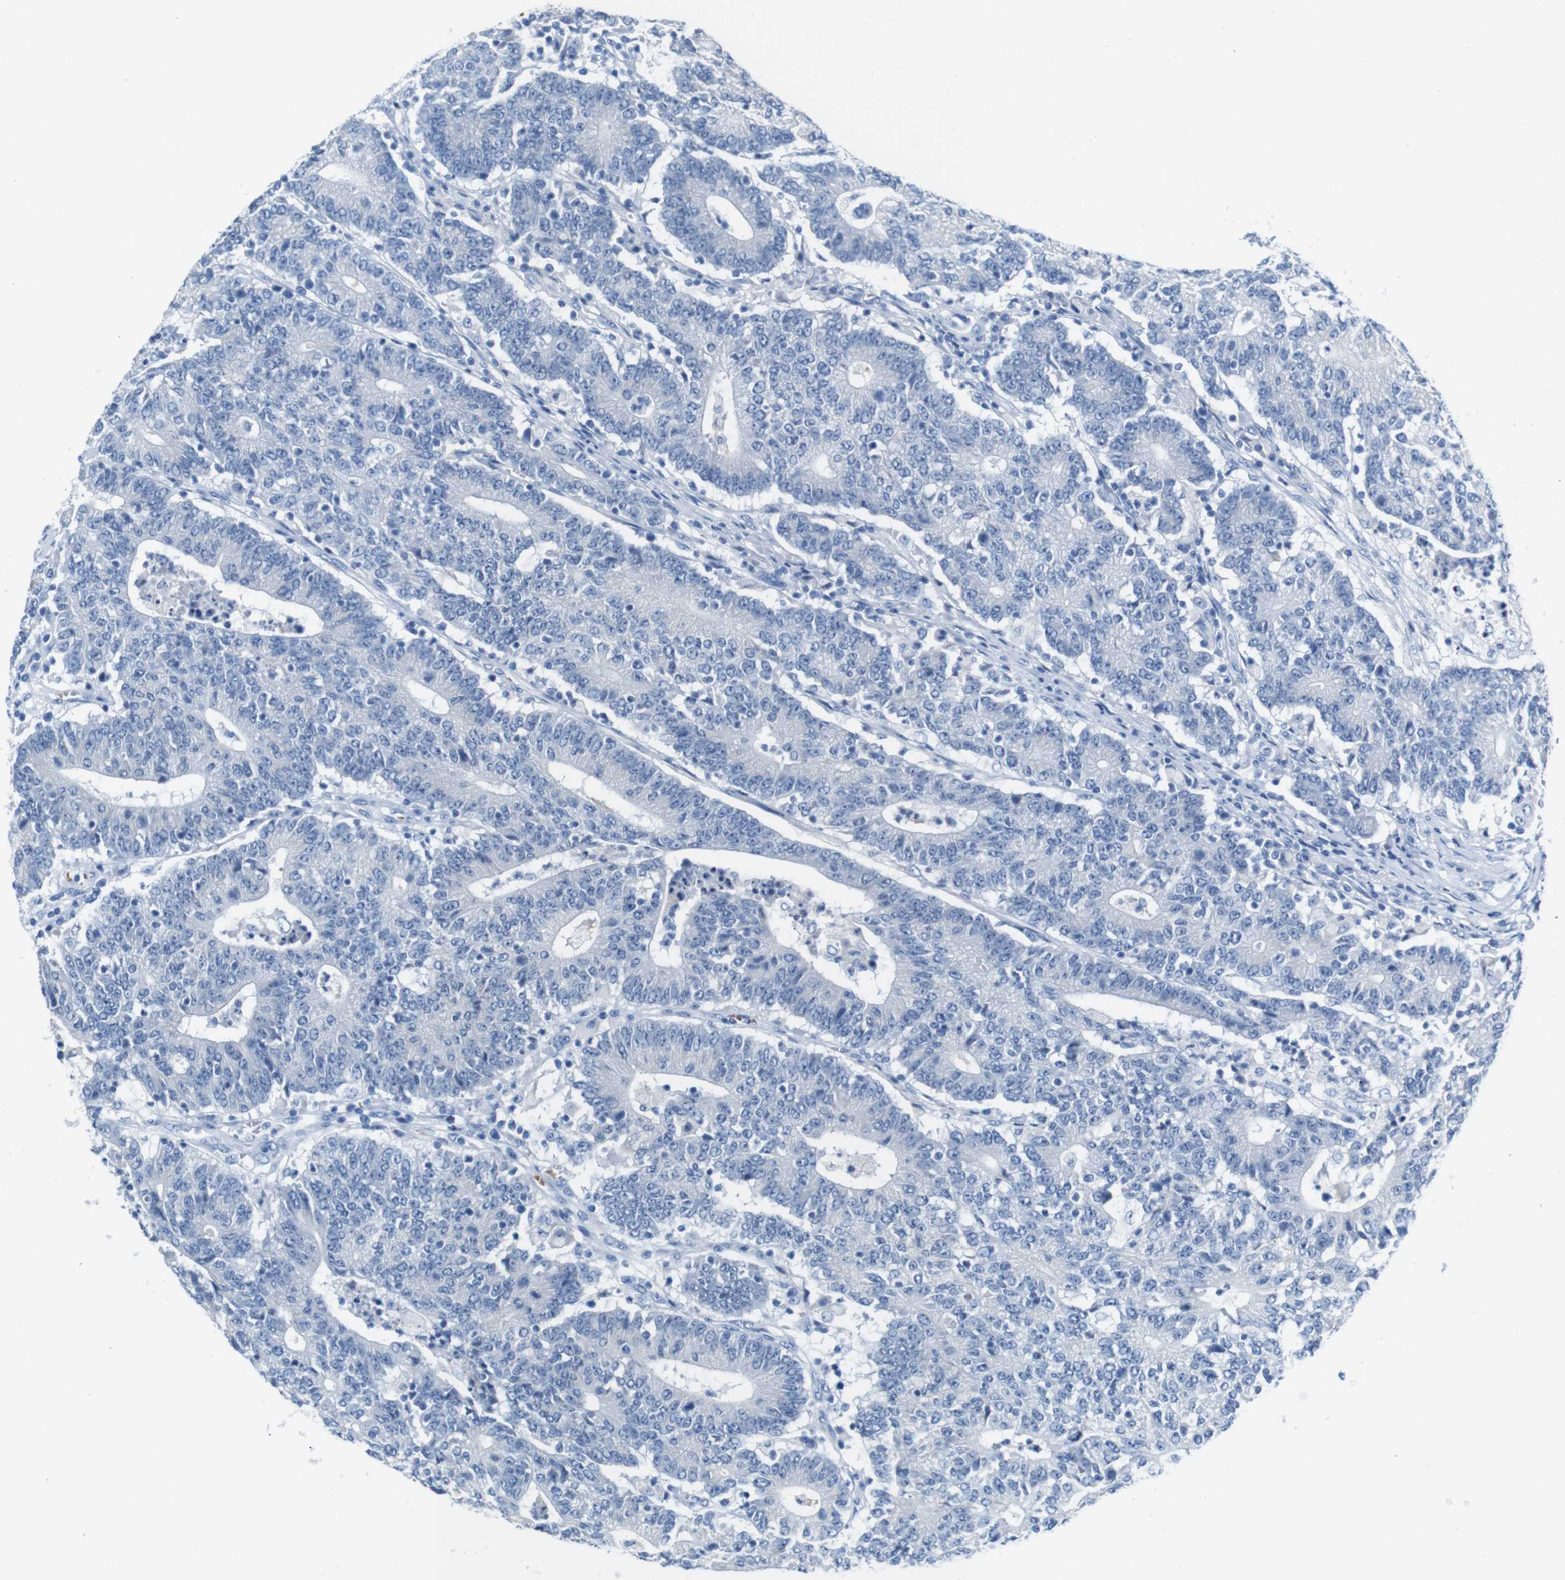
{"staining": {"intensity": "negative", "quantity": "none", "location": "none"}, "tissue": "colorectal cancer", "cell_type": "Tumor cells", "image_type": "cancer", "snomed": [{"axis": "morphology", "description": "Normal tissue, NOS"}, {"axis": "morphology", "description": "Adenocarcinoma, NOS"}, {"axis": "topography", "description": "Colon"}], "caption": "A histopathology image of colorectal cancer (adenocarcinoma) stained for a protein shows no brown staining in tumor cells.", "gene": "IGSF8", "patient": {"sex": "female", "age": 75}}